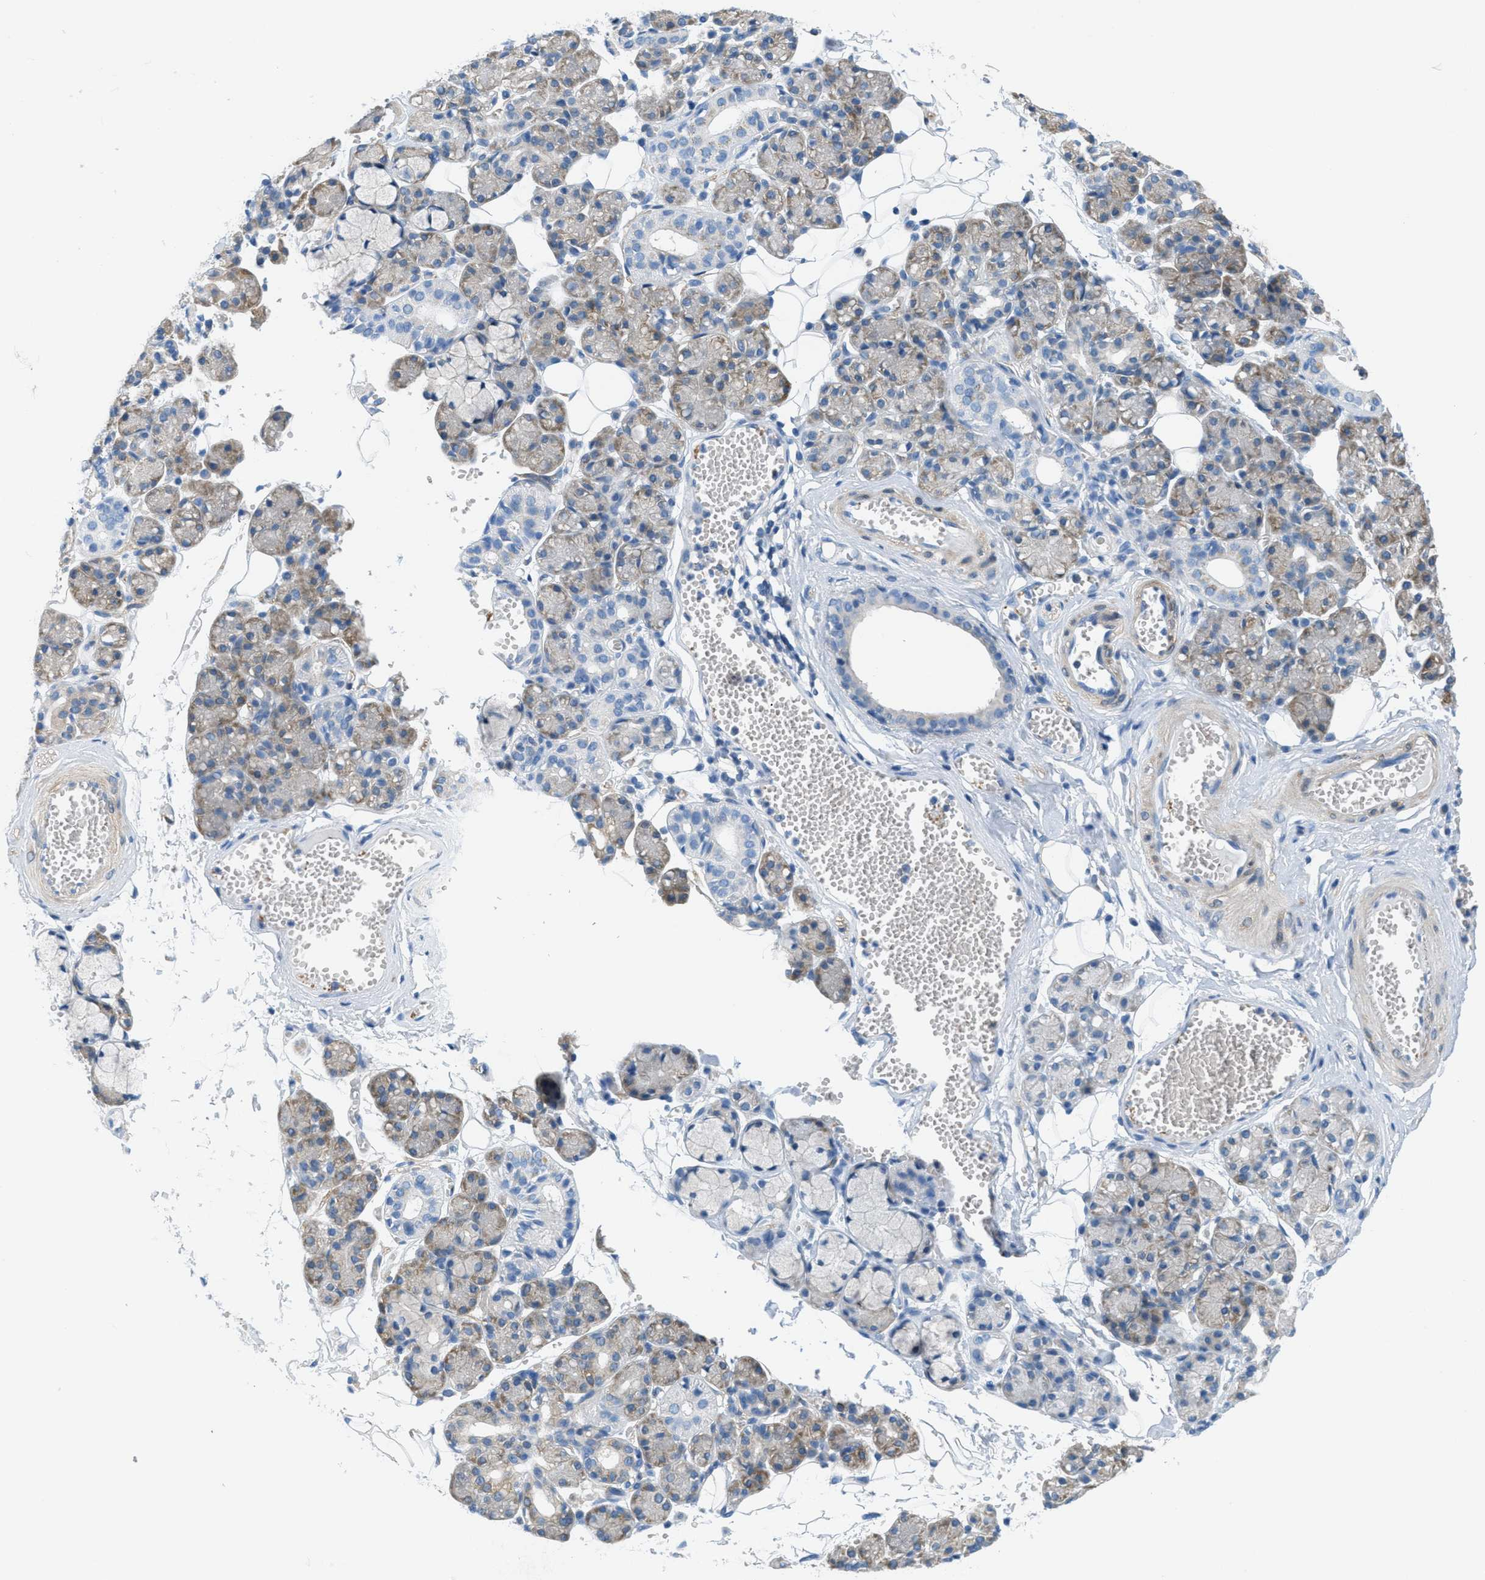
{"staining": {"intensity": "moderate", "quantity": "<25%", "location": "cytoplasmic/membranous"}, "tissue": "salivary gland", "cell_type": "Glandular cells", "image_type": "normal", "snomed": [{"axis": "morphology", "description": "Normal tissue, NOS"}, {"axis": "topography", "description": "Salivary gland"}], "caption": "An image showing moderate cytoplasmic/membranous staining in about <25% of glandular cells in benign salivary gland, as visualized by brown immunohistochemical staining.", "gene": "MAPRE2", "patient": {"sex": "male", "age": 63}}